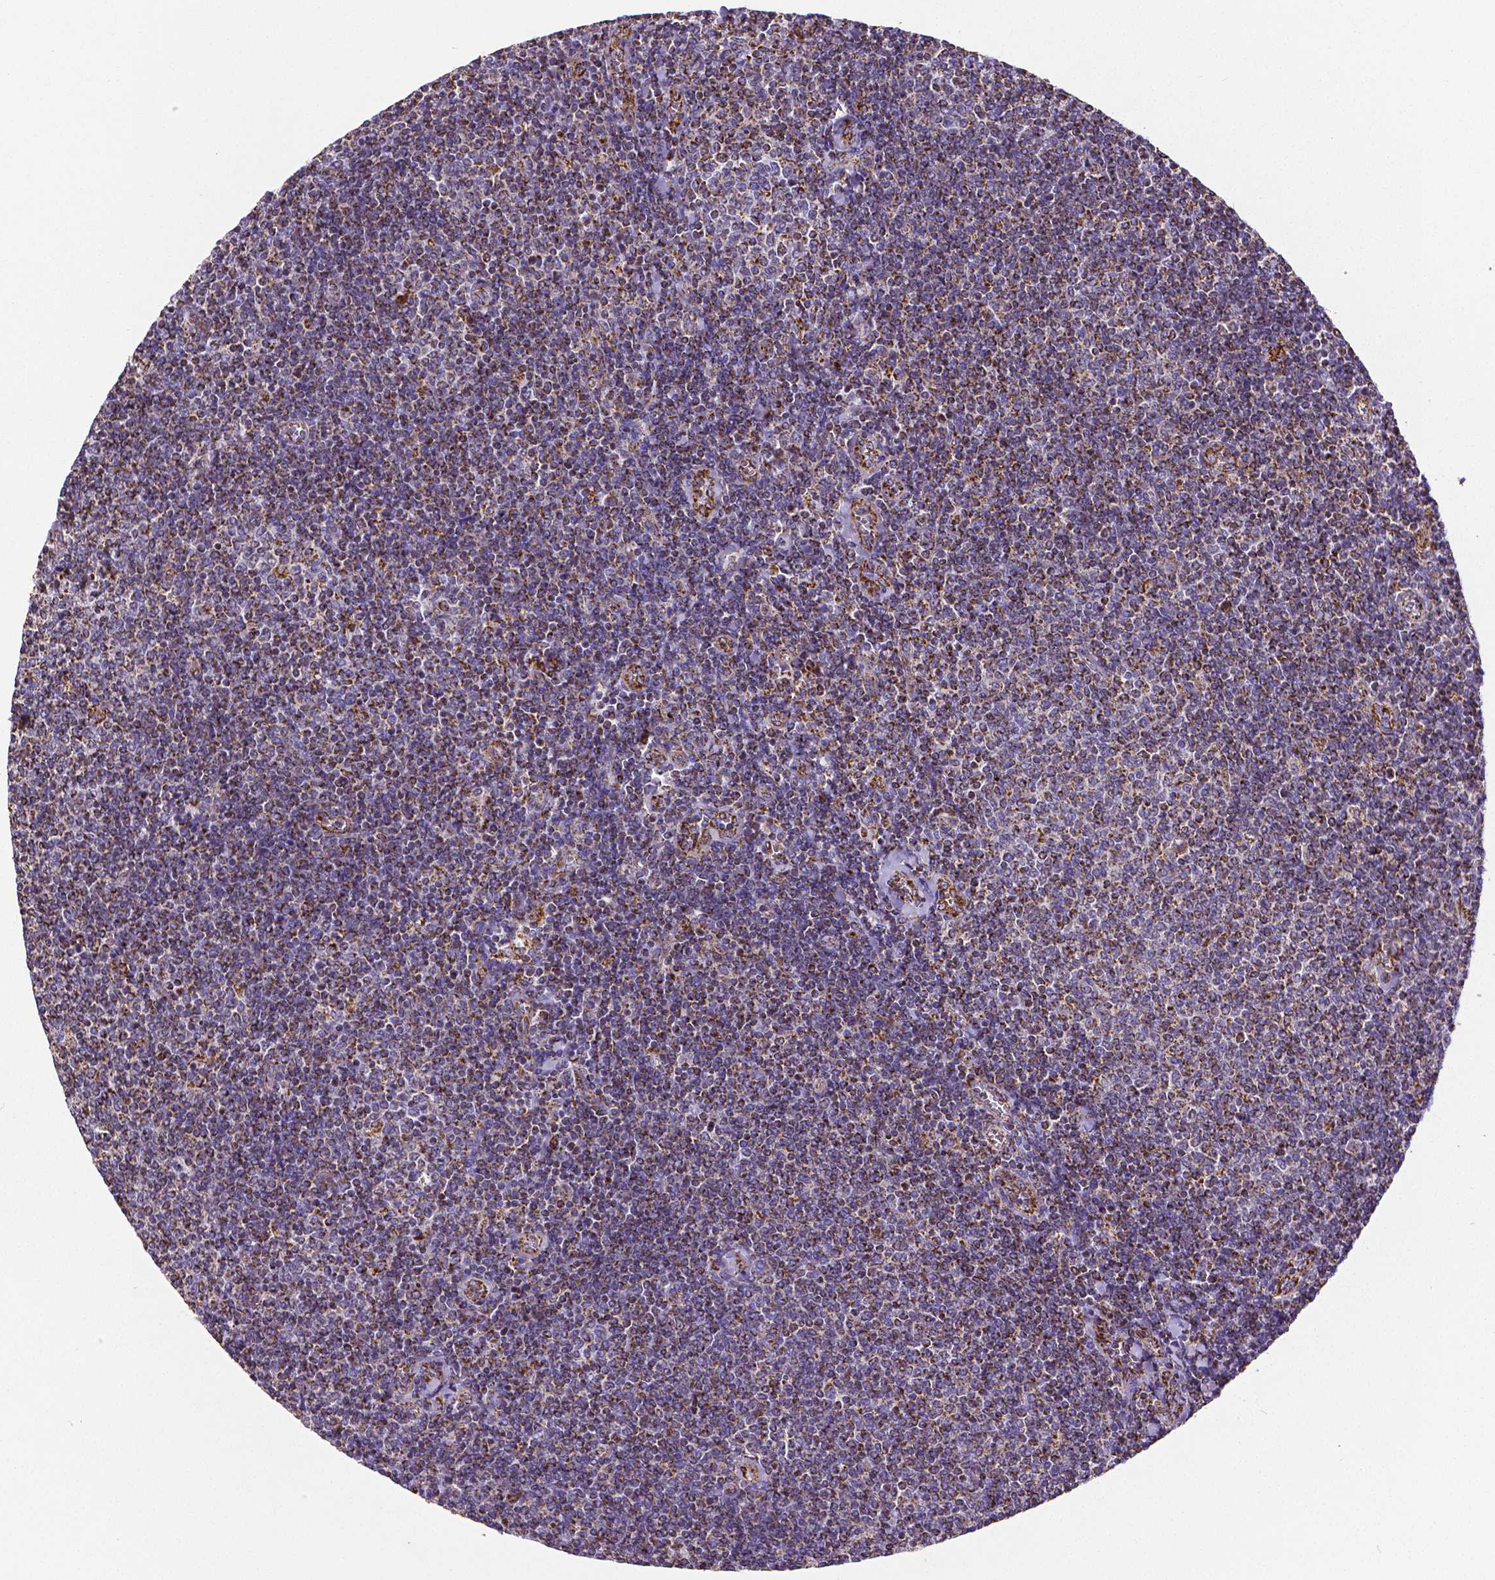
{"staining": {"intensity": "moderate", "quantity": "25%-75%", "location": "cytoplasmic/membranous"}, "tissue": "lymphoma", "cell_type": "Tumor cells", "image_type": "cancer", "snomed": [{"axis": "morphology", "description": "Malignant lymphoma, non-Hodgkin's type, Low grade"}, {"axis": "topography", "description": "Lymph node"}], "caption": "A medium amount of moderate cytoplasmic/membranous positivity is identified in approximately 25%-75% of tumor cells in lymphoma tissue.", "gene": "MACC1", "patient": {"sex": "male", "age": 52}}